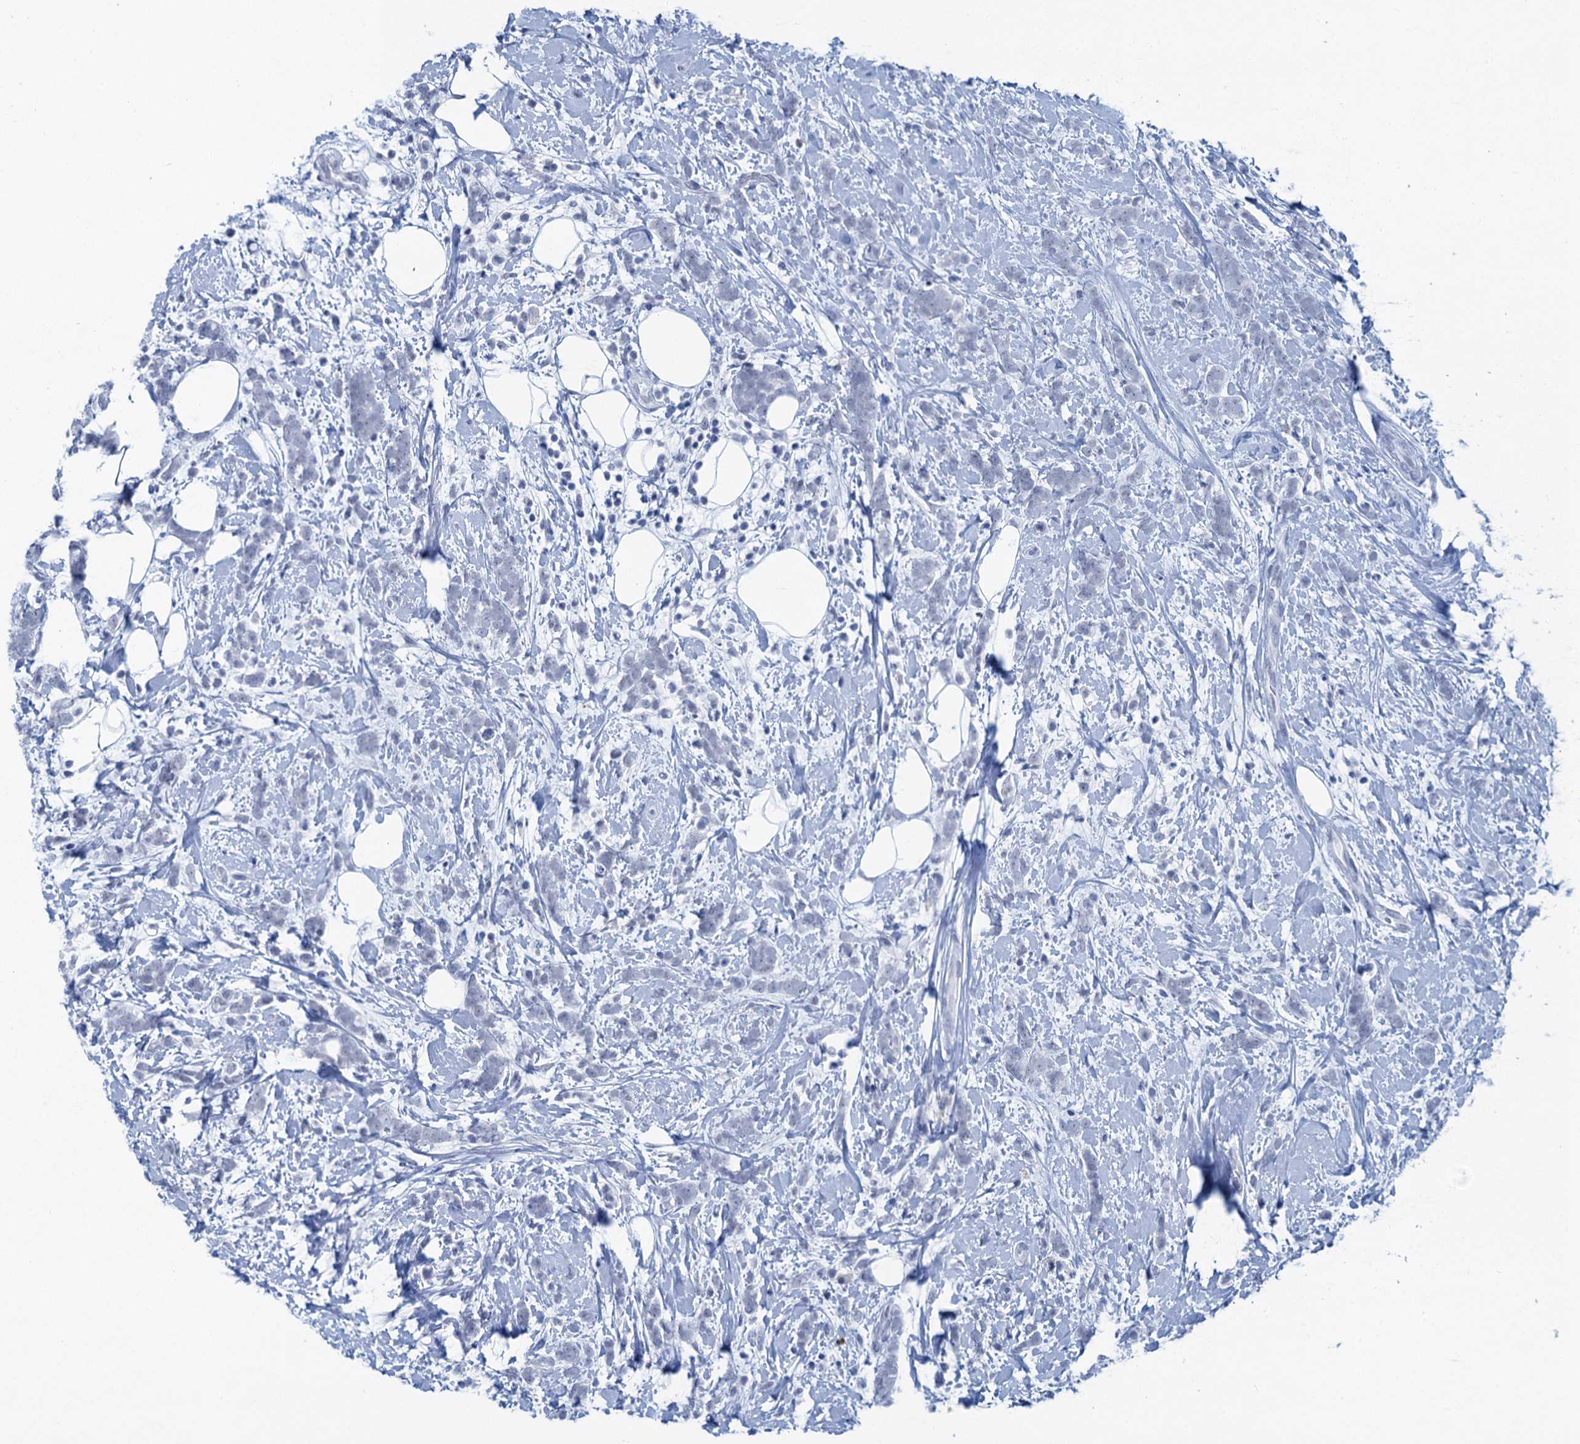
{"staining": {"intensity": "negative", "quantity": "none", "location": "none"}, "tissue": "breast cancer", "cell_type": "Tumor cells", "image_type": "cancer", "snomed": [{"axis": "morphology", "description": "Lobular carcinoma"}, {"axis": "topography", "description": "Breast"}], "caption": "High power microscopy photomicrograph of an immunohistochemistry image of breast cancer (lobular carcinoma), revealing no significant expression in tumor cells.", "gene": "HAPSTR1", "patient": {"sex": "female", "age": 58}}